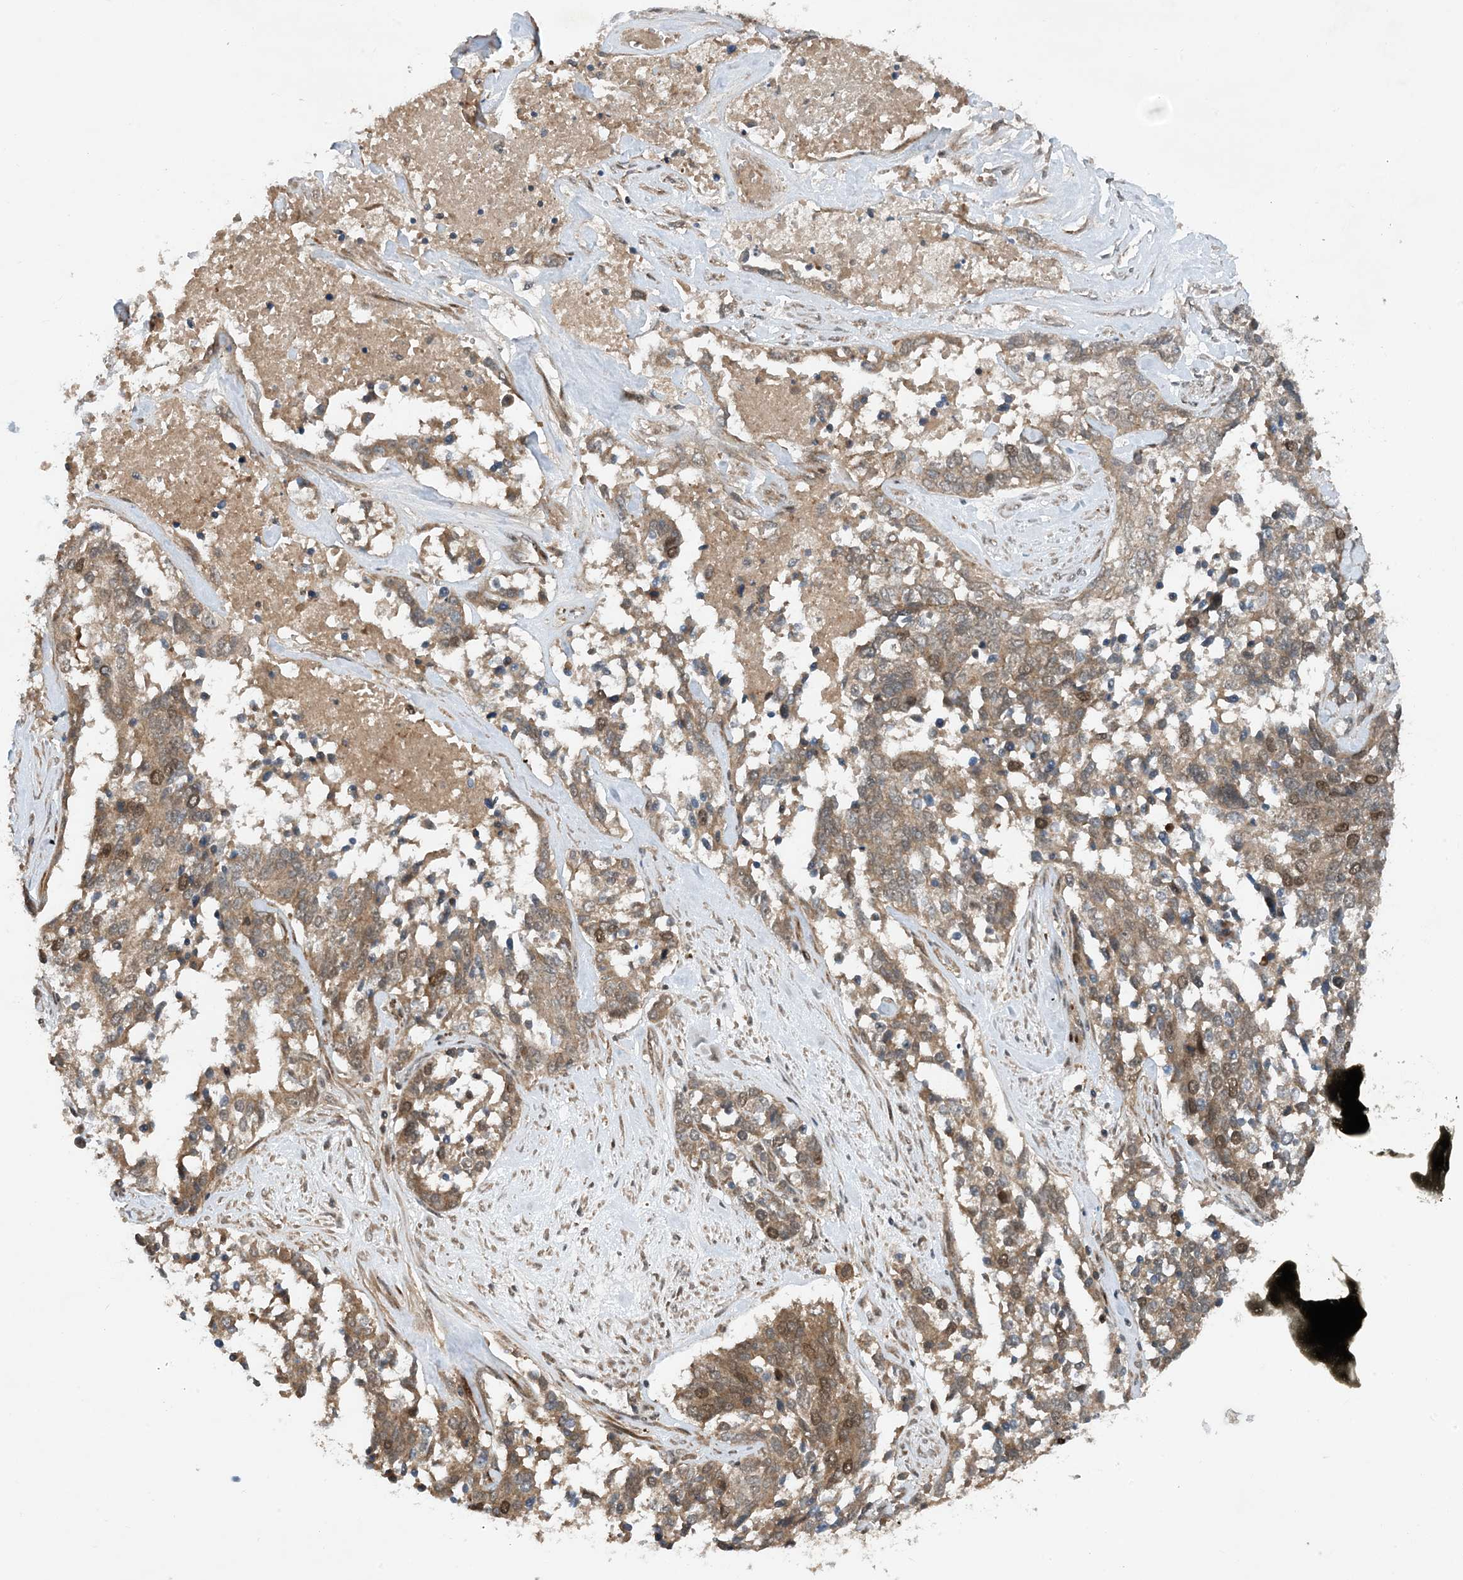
{"staining": {"intensity": "weak", "quantity": ">75%", "location": "cytoplasmic/membranous"}, "tissue": "ovarian cancer", "cell_type": "Tumor cells", "image_type": "cancer", "snomed": [{"axis": "morphology", "description": "Cystadenocarcinoma, serous, NOS"}, {"axis": "topography", "description": "Ovary"}], "caption": "This image reveals immunohistochemistry staining of ovarian serous cystadenocarcinoma, with low weak cytoplasmic/membranous expression in about >75% of tumor cells.", "gene": "HEMK1", "patient": {"sex": "female", "age": 44}}